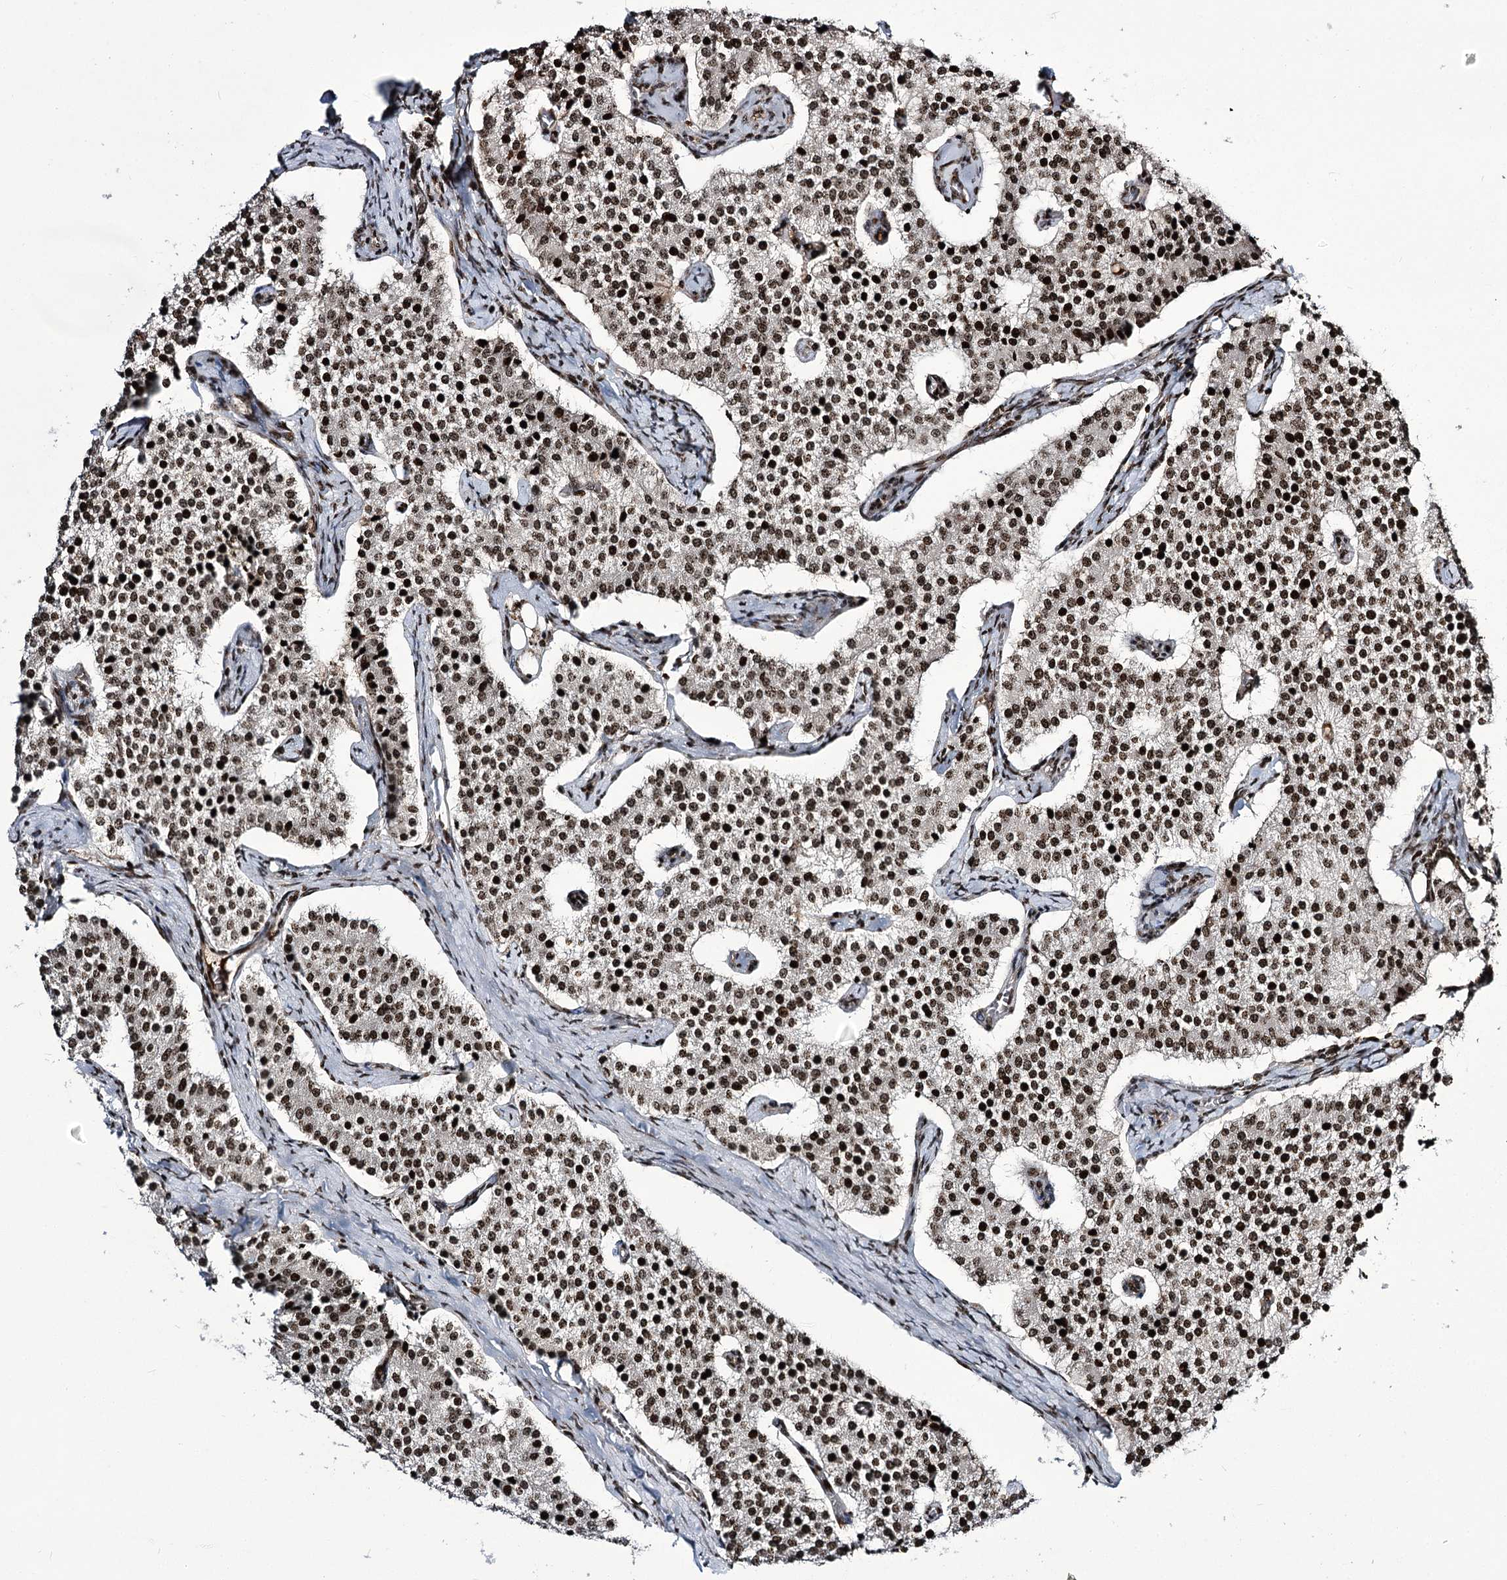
{"staining": {"intensity": "strong", "quantity": ">75%", "location": "nuclear"}, "tissue": "carcinoid", "cell_type": "Tumor cells", "image_type": "cancer", "snomed": [{"axis": "morphology", "description": "Carcinoid, malignant, NOS"}, {"axis": "topography", "description": "Colon"}], "caption": "High-power microscopy captured an immunohistochemistry image of carcinoid, revealing strong nuclear expression in approximately >75% of tumor cells. Immunohistochemistry (ihc) stains the protein in brown and the nuclei are stained blue.", "gene": "ITFG2", "patient": {"sex": "female", "age": 52}}